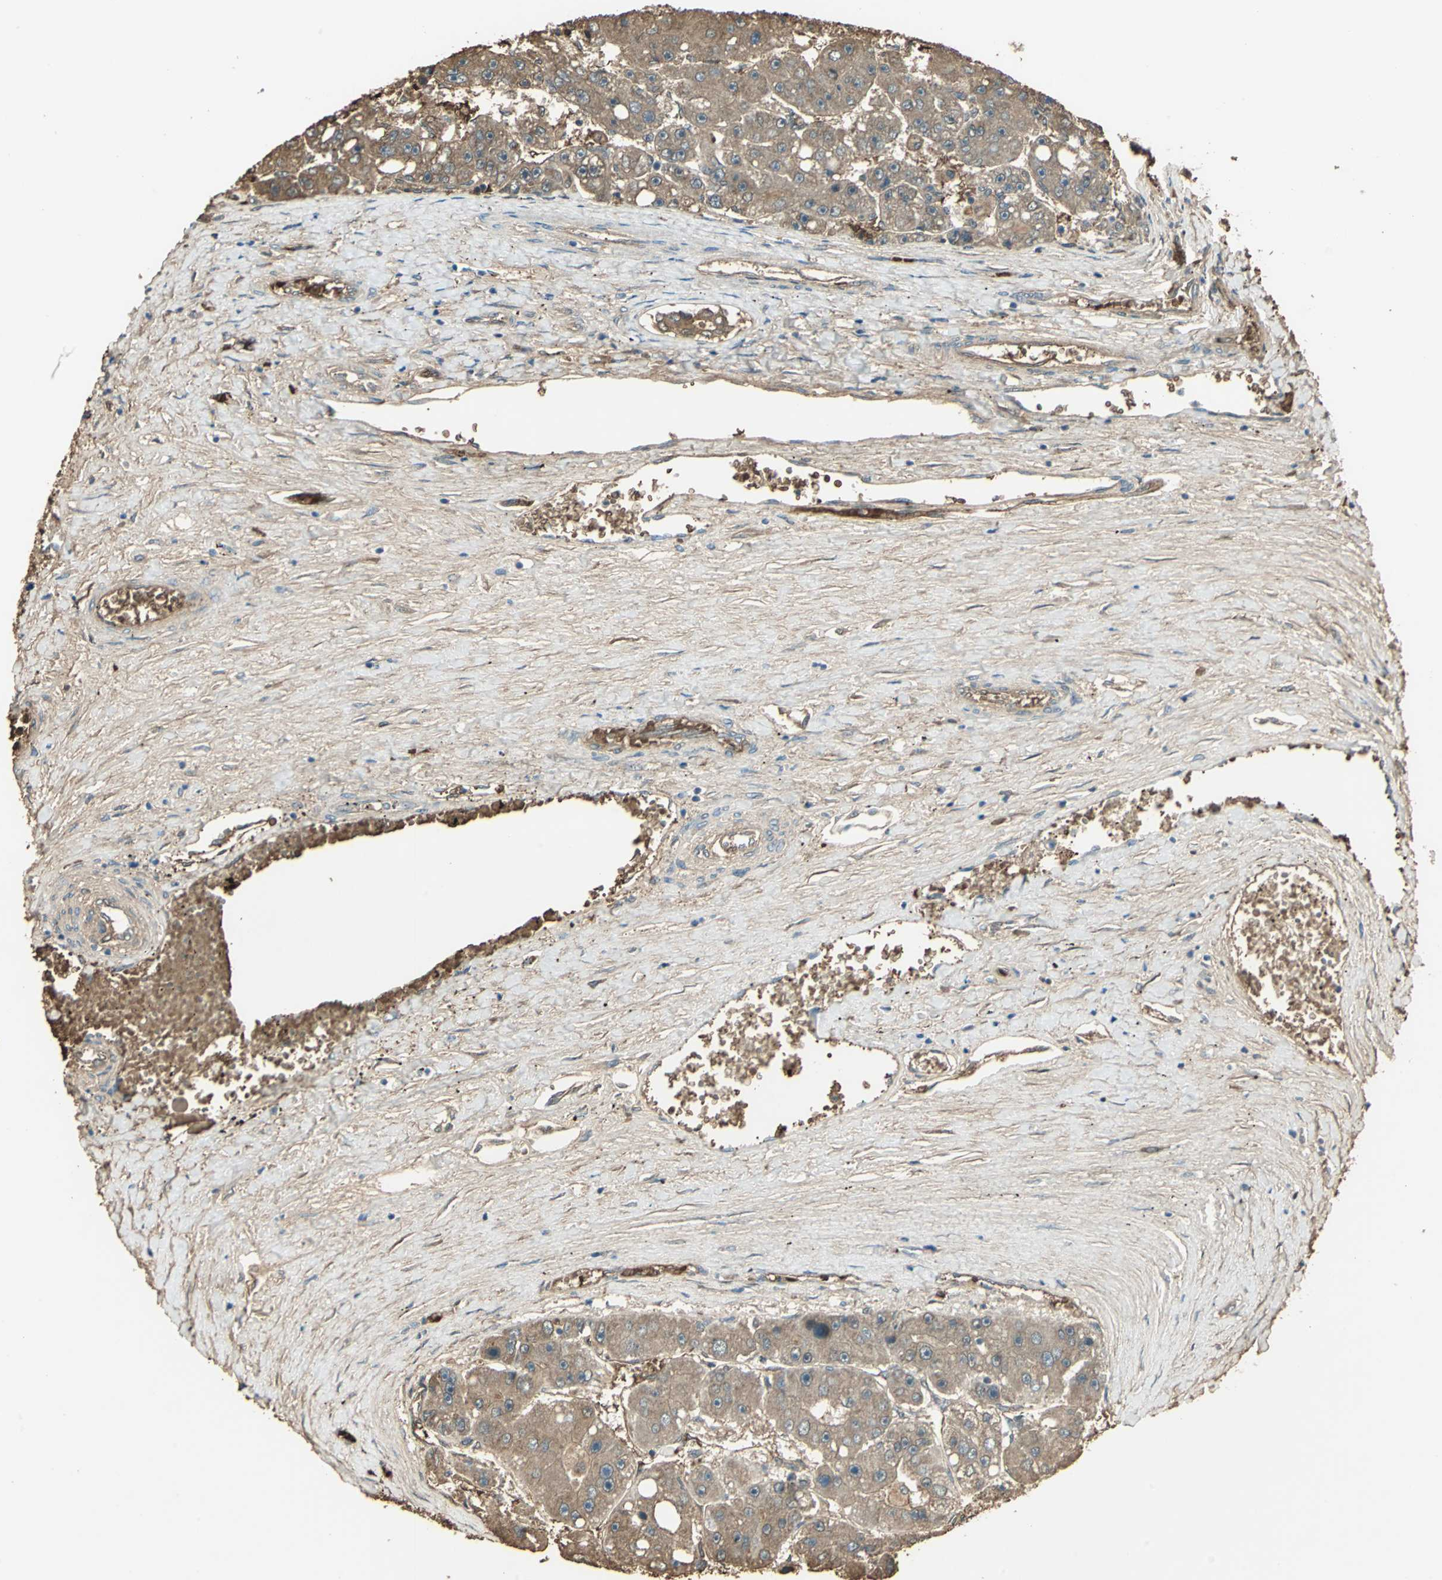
{"staining": {"intensity": "weak", "quantity": ">75%", "location": "cytoplasmic/membranous"}, "tissue": "liver cancer", "cell_type": "Tumor cells", "image_type": "cancer", "snomed": [{"axis": "morphology", "description": "Carcinoma, Hepatocellular, NOS"}, {"axis": "topography", "description": "Liver"}], "caption": "A histopathology image showing weak cytoplasmic/membranous staining in about >75% of tumor cells in liver cancer, as visualized by brown immunohistochemical staining.", "gene": "DDAH1", "patient": {"sex": "female", "age": 61}}